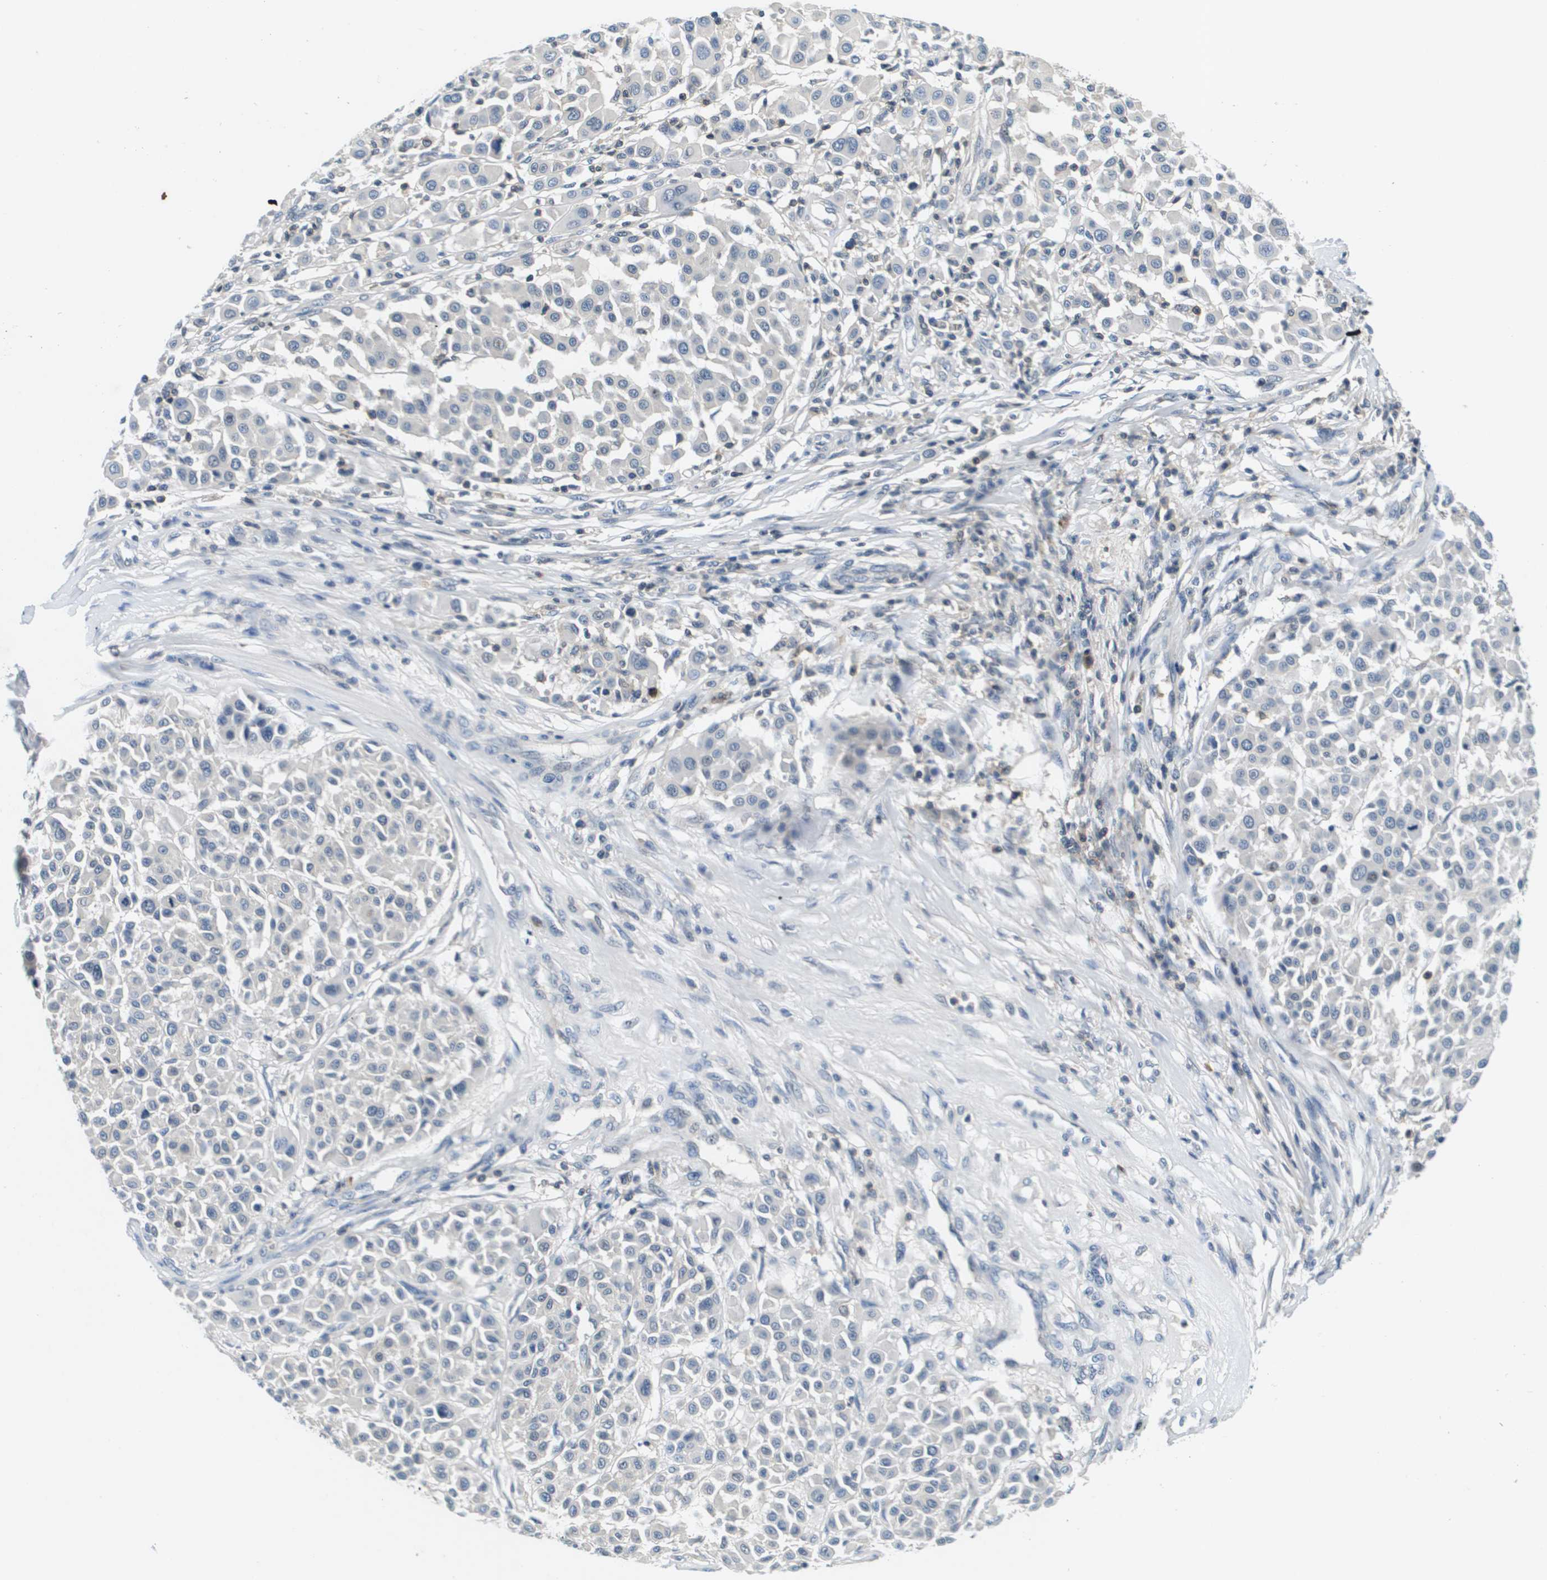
{"staining": {"intensity": "negative", "quantity": "none", "location": "none"}, "tissue": "melanoma", "cell_type": "Tumor cells", "image_type": "cancer", "snomed": [{"axis": "morphology", "description": "Malignant melanoma, Metastatic site"}, {"axis": "topography", "description": "Soft tissue"}], "caption": "Immunohistochemical staining of malignant melanoma (metastatic site) reveals no significant expression in tumor cells. (DAB (3,3'-diaminobenzidine) immunohistochemistry (IHC) with hematoxylin counter stain).", "gene": "KCNQ5", "patient": {"sex": "male", "age": 41}}